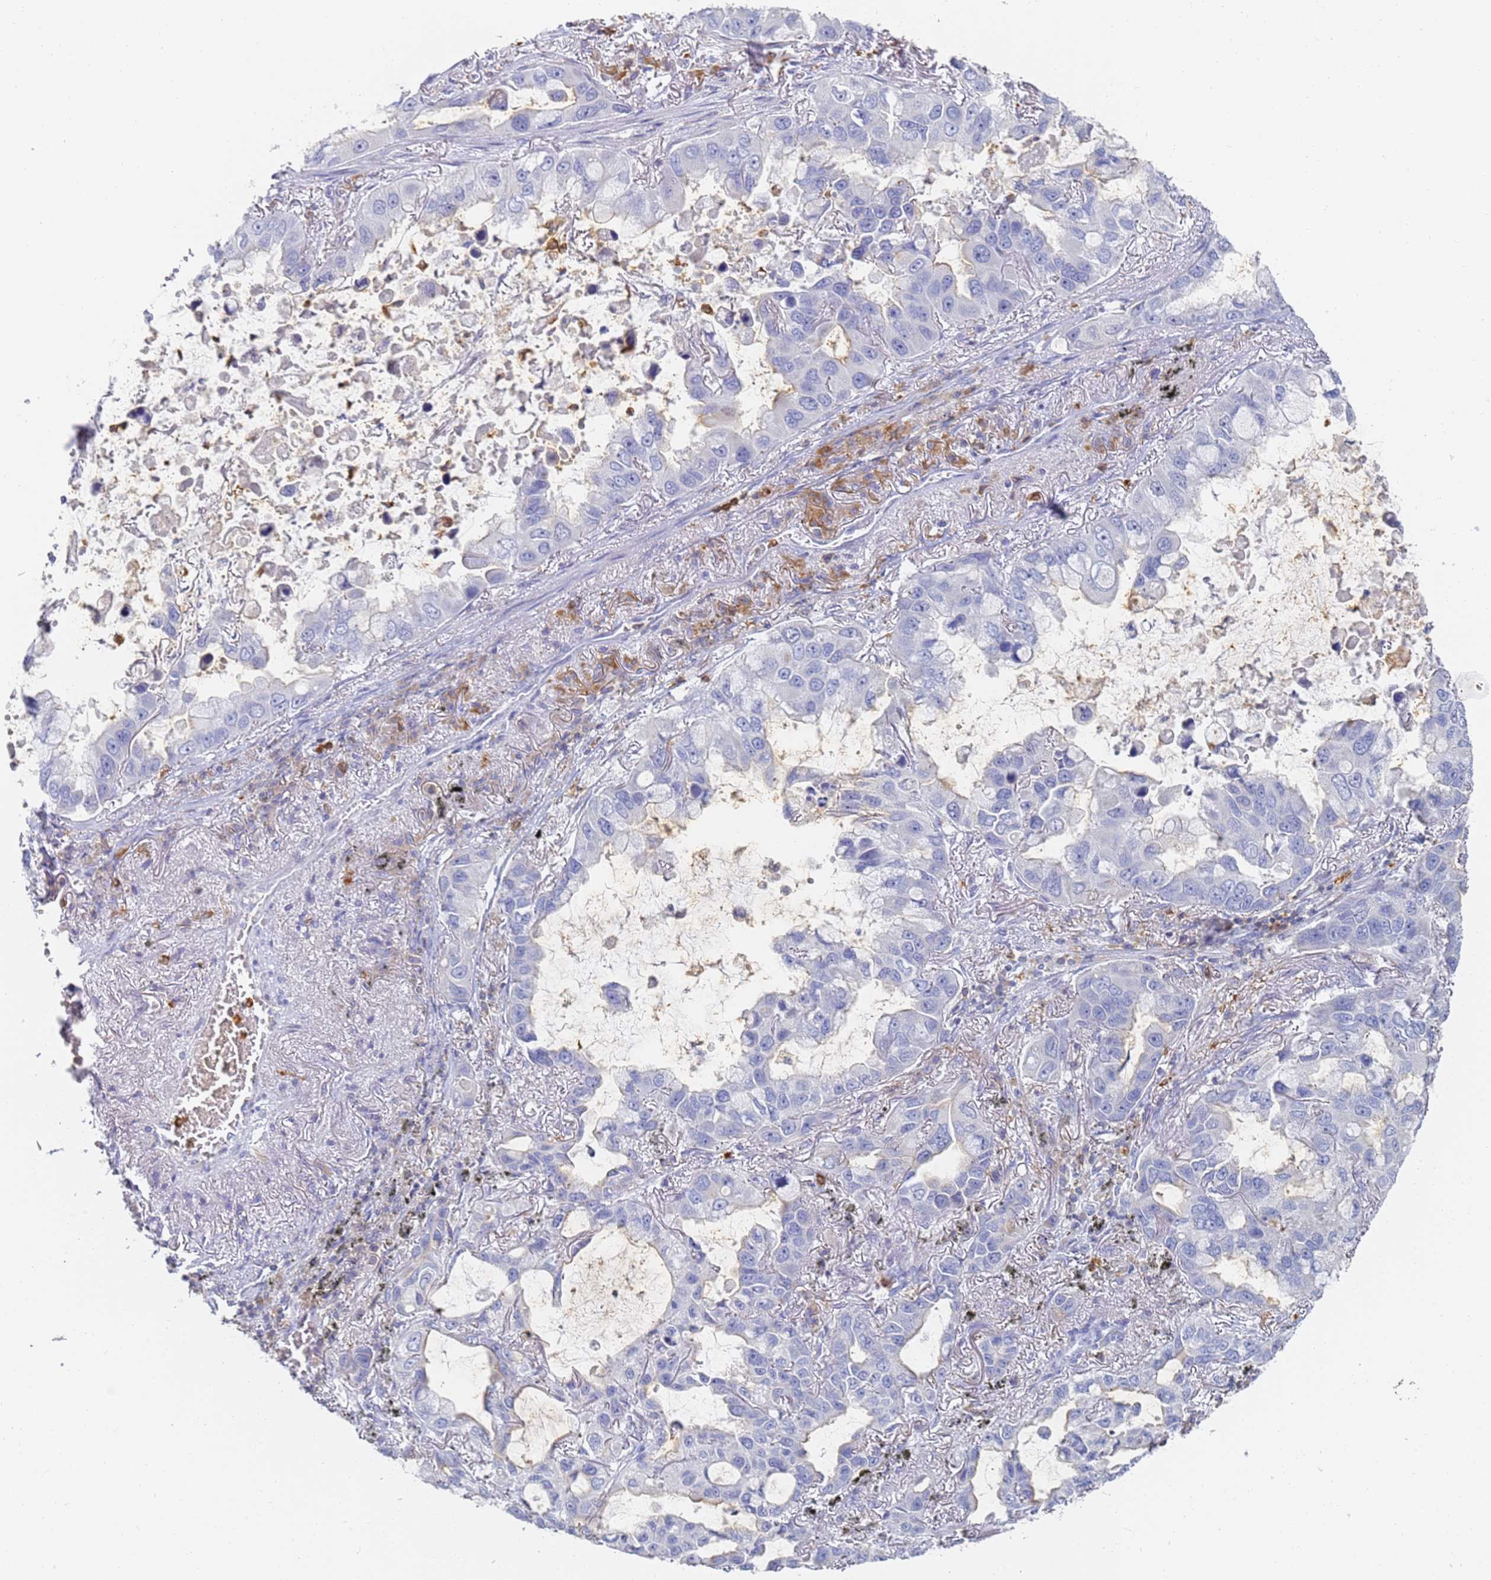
{"staining": {"intensity": "negative", "quantity": "none", "location": "none"}, "tissue": "lung cancer", "cell_type": "Tumor cells", "image_type": "cancer", "snomed": [{"axis": "morphology", "description": "Adenocarcinoma, NOS"}, {"axis": "topography", "description": "Lung"}], "caption": "Tumor cells show no significant protein expression in lung cancer.", "gene": "BIN2", "patient": {"sex": "male", "age": 64}}